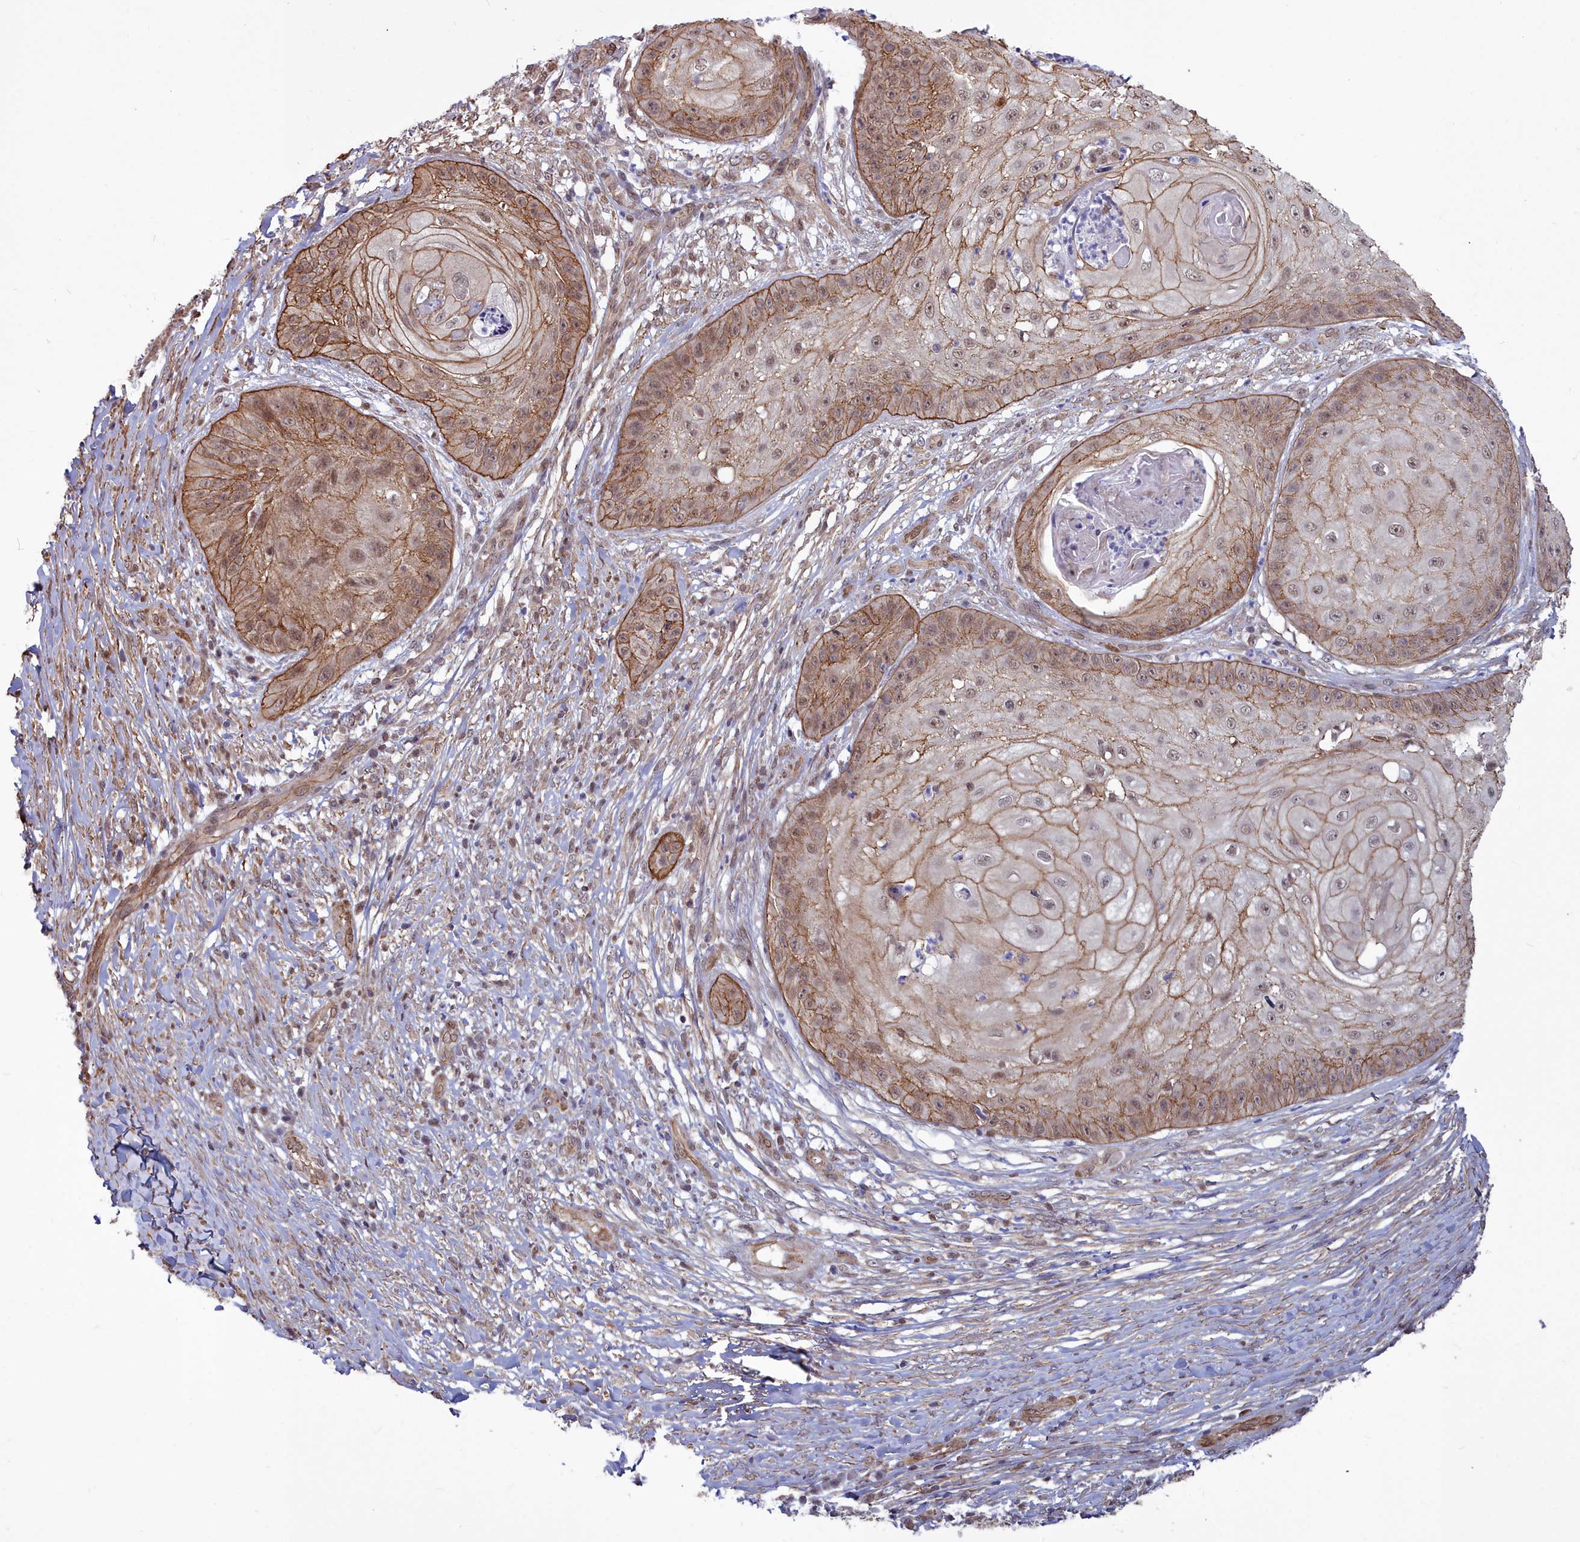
{"staining": {"intensity": "moderate", "quantity": ">75%", "location": "cytoplasmic/membranous,nuclear"}, "tissue": "skin cancer", "cell_type": "Tumor cells", "image_type": "cancer", "snomed": [{"axis": "morphology", "description": "Squamous cell carcinoma, NOS"}, {"axis": "topography", "description": "Skin"}], "caption": "Human squamous cell carcinoma (skin) stained for a protein (brown) reveals moderate cytoplasmic/membranous and nuclear positive positivity in approximately >75% of tumor cells.", "gene": "YJU2", "patient": {"sex": "male", "age": 70}}